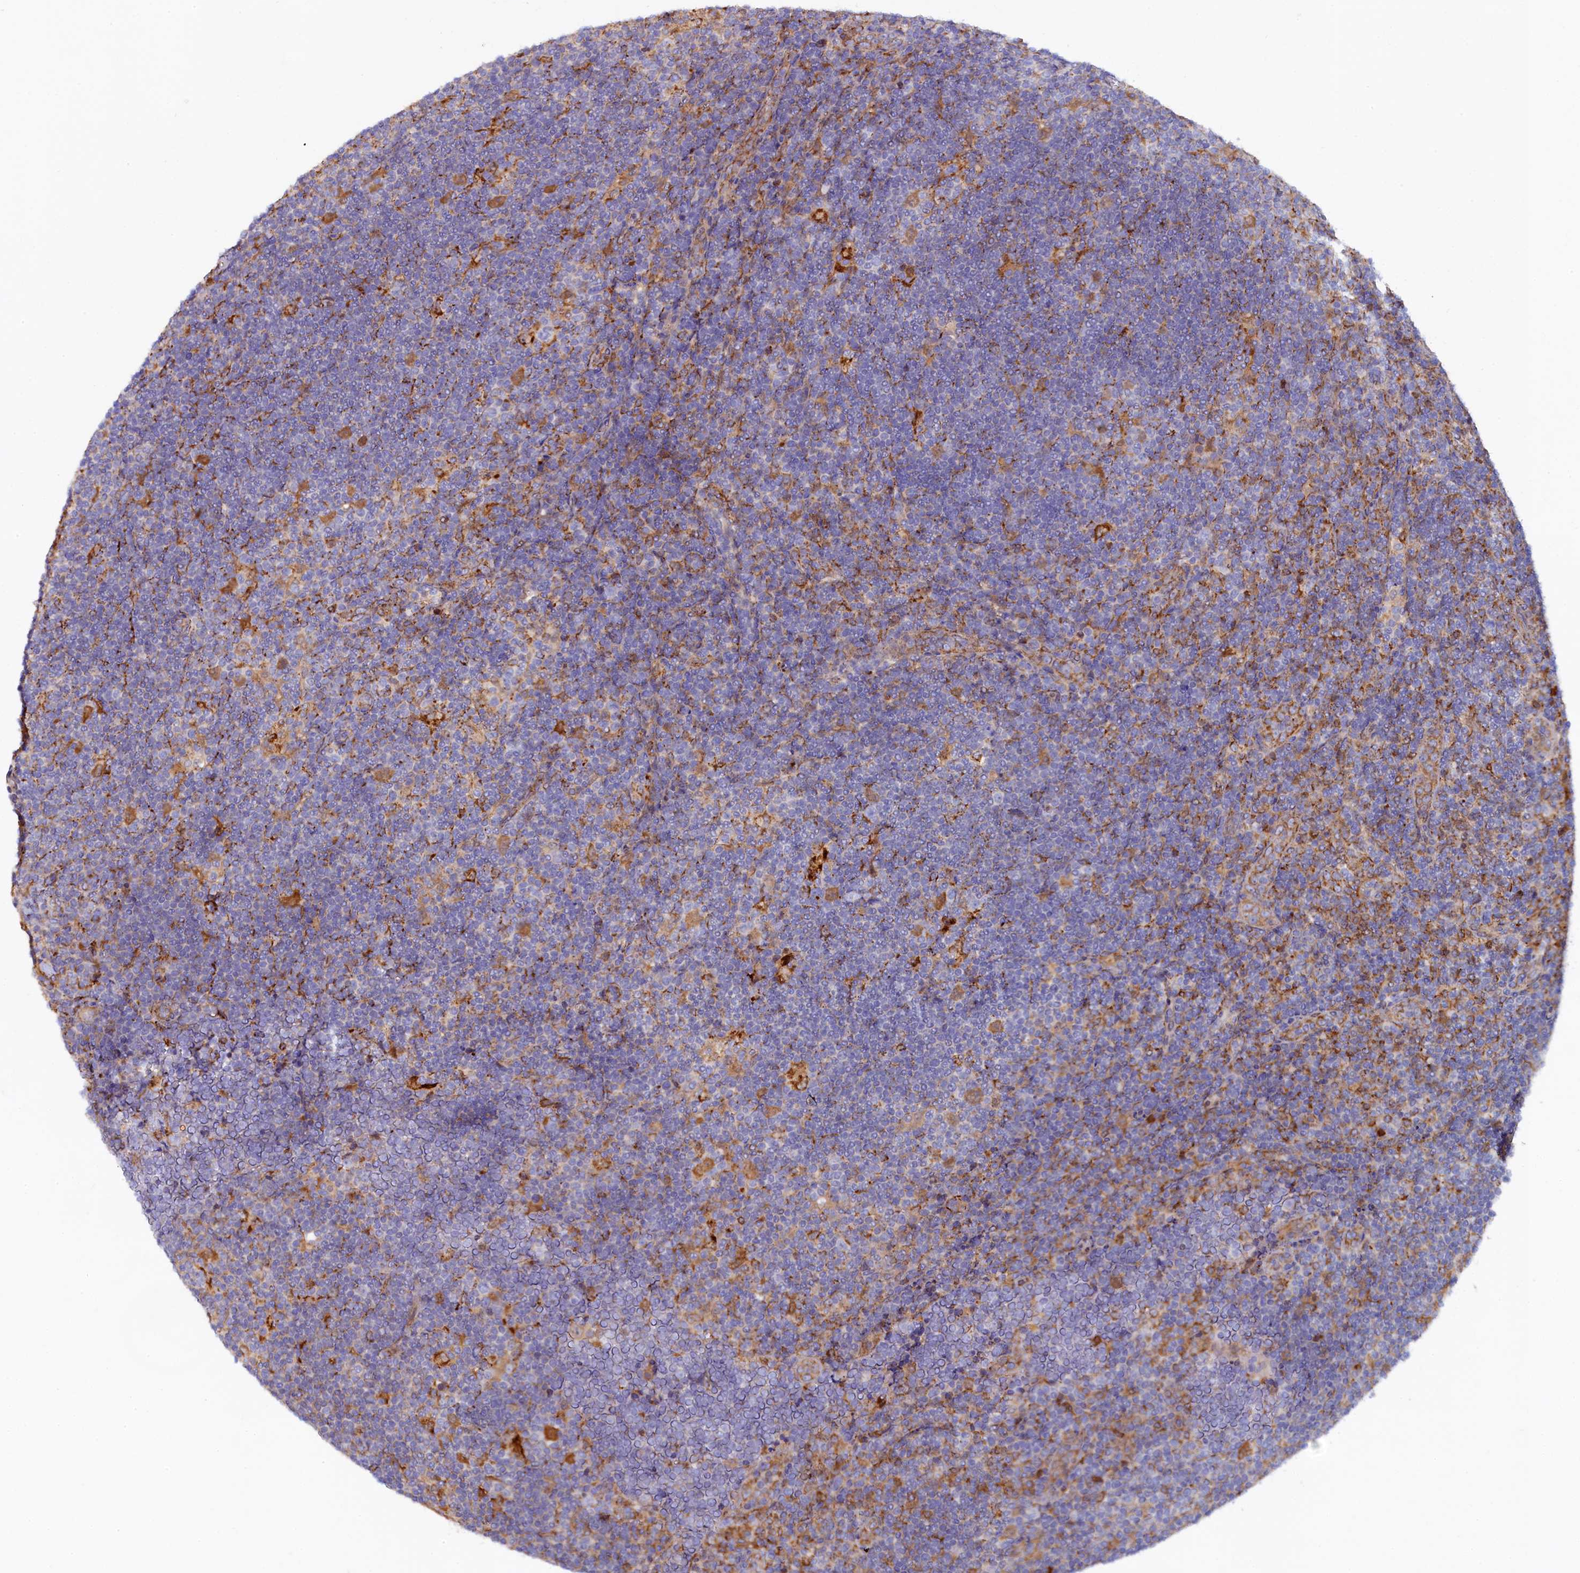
{"staining": {"intensity": "strong", "quantity": ">75%", "location": "cytoplasmic/membranous"}, "tissue": "lymphoma", "cell_type": "Tumor cells", "image_type": "cancer", "snomed": [{"axis": "morphology", "description": "Hodgkin's disease, NOS"}, {"axis": "topography", "description": "Lymph node"}], "caption": "A high amount of strong cytoplasmic/membranous positivity is identified in about >75% of tumor cells in lymphoma tissue. (DAB IHC, brown staining for protein, blue staining for nuclei).", "gene": "ASTE1", "patient": {"sex": "female", "age": 57}}